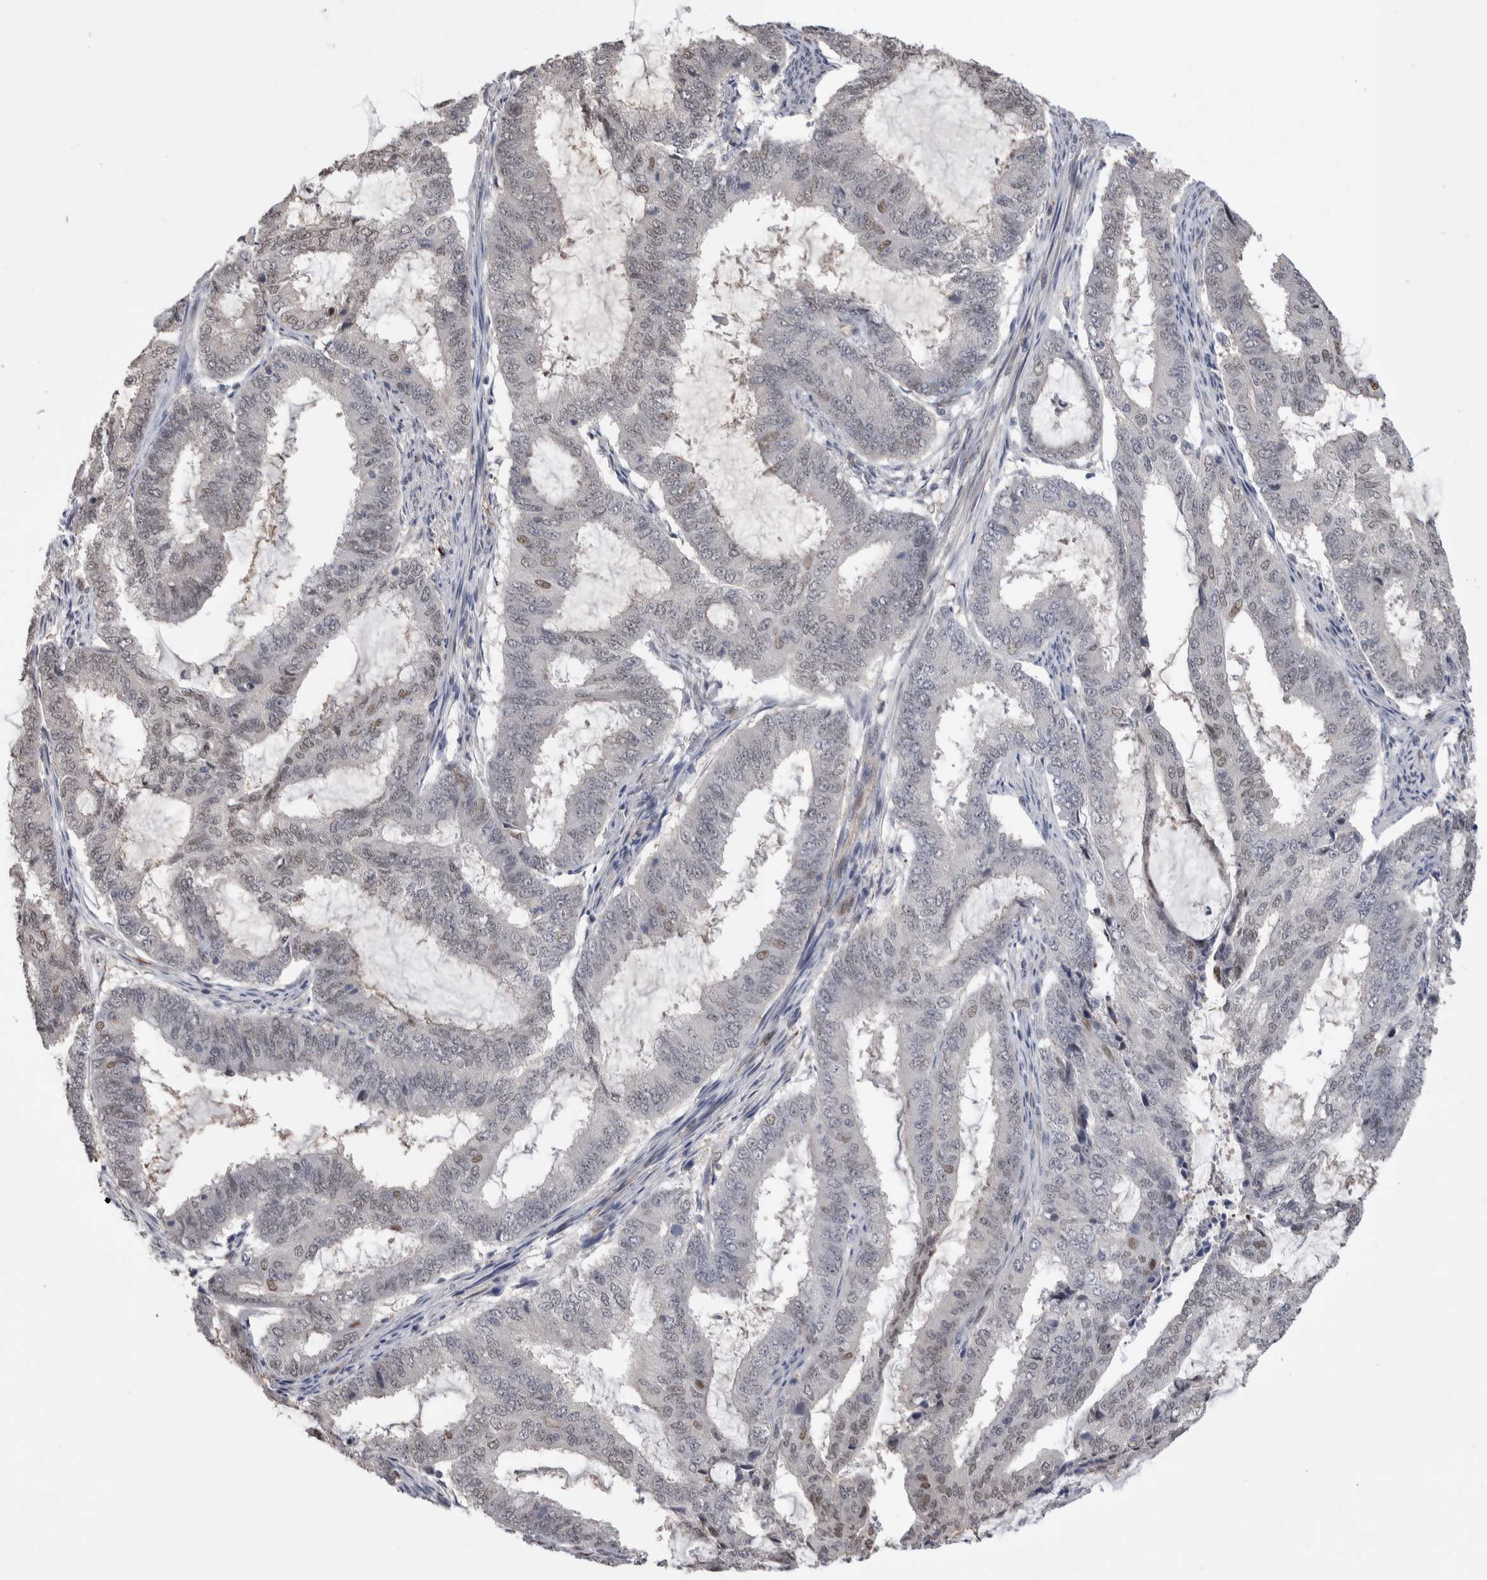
{"staining": {"intensity": "weak", "quantity": "<25%", "location": "nuclear"}, "tissue": "endometrial cancer", "cell_type": "Tumor cells", "image_type": "cancer", "snomed": [{"axis": "morphology", "description": "Adenocarcinoma, NOS"}, {"axis": "topography", "description": "Endometrium"}], "caption": "There is no significant positivity in tumor cells of endometrial adenocarcinoma. (DAB (3,3'-diaminobenzidine) immunohistochemistry, high magnification).", "gene": "ZBTB49", "patient": {"sex": "female", "age": 51}}